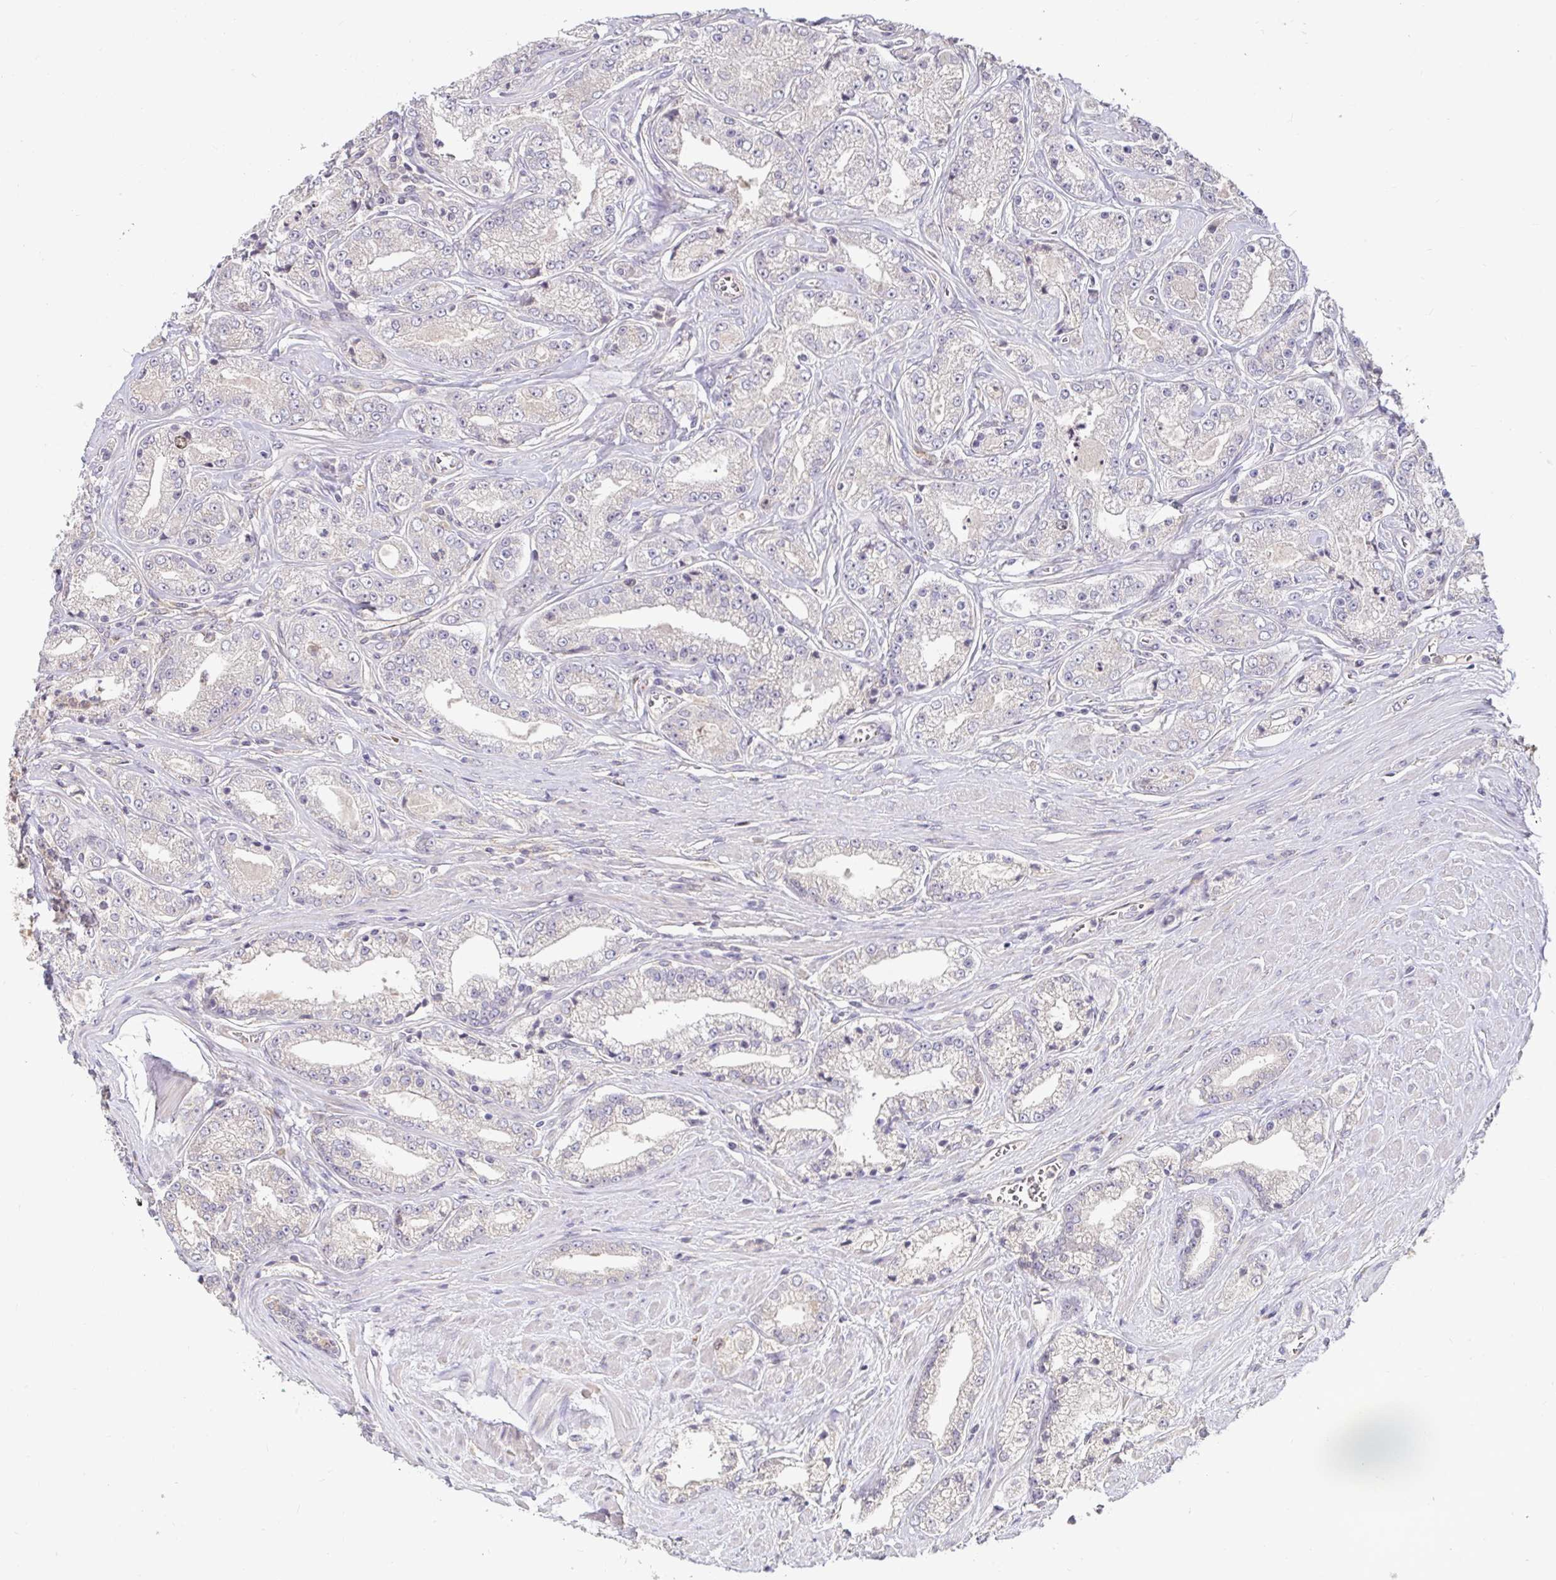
{"staining": {"intensity": "negative", "quantity": "none", "location": "none"}, "tissue": "prostate cancer", "cell_type": "Tumor cells", "image_type": "cancer", "snomed": [{"axis": "morphology", "description": "Adenocarcinoma, High grade"}, {"axis": "topography", "description": "Prostate"}], "caption": "Immunohistochemistry image of neoplastic tissue: prostate cancer stained with DAB (3,3'-diaminobenzidine) displays no significant protein staining in tumor cells. Nuclei are stained in blue.", "gene": "ANLN", "patient": {"sex": "male", "age": 66}}